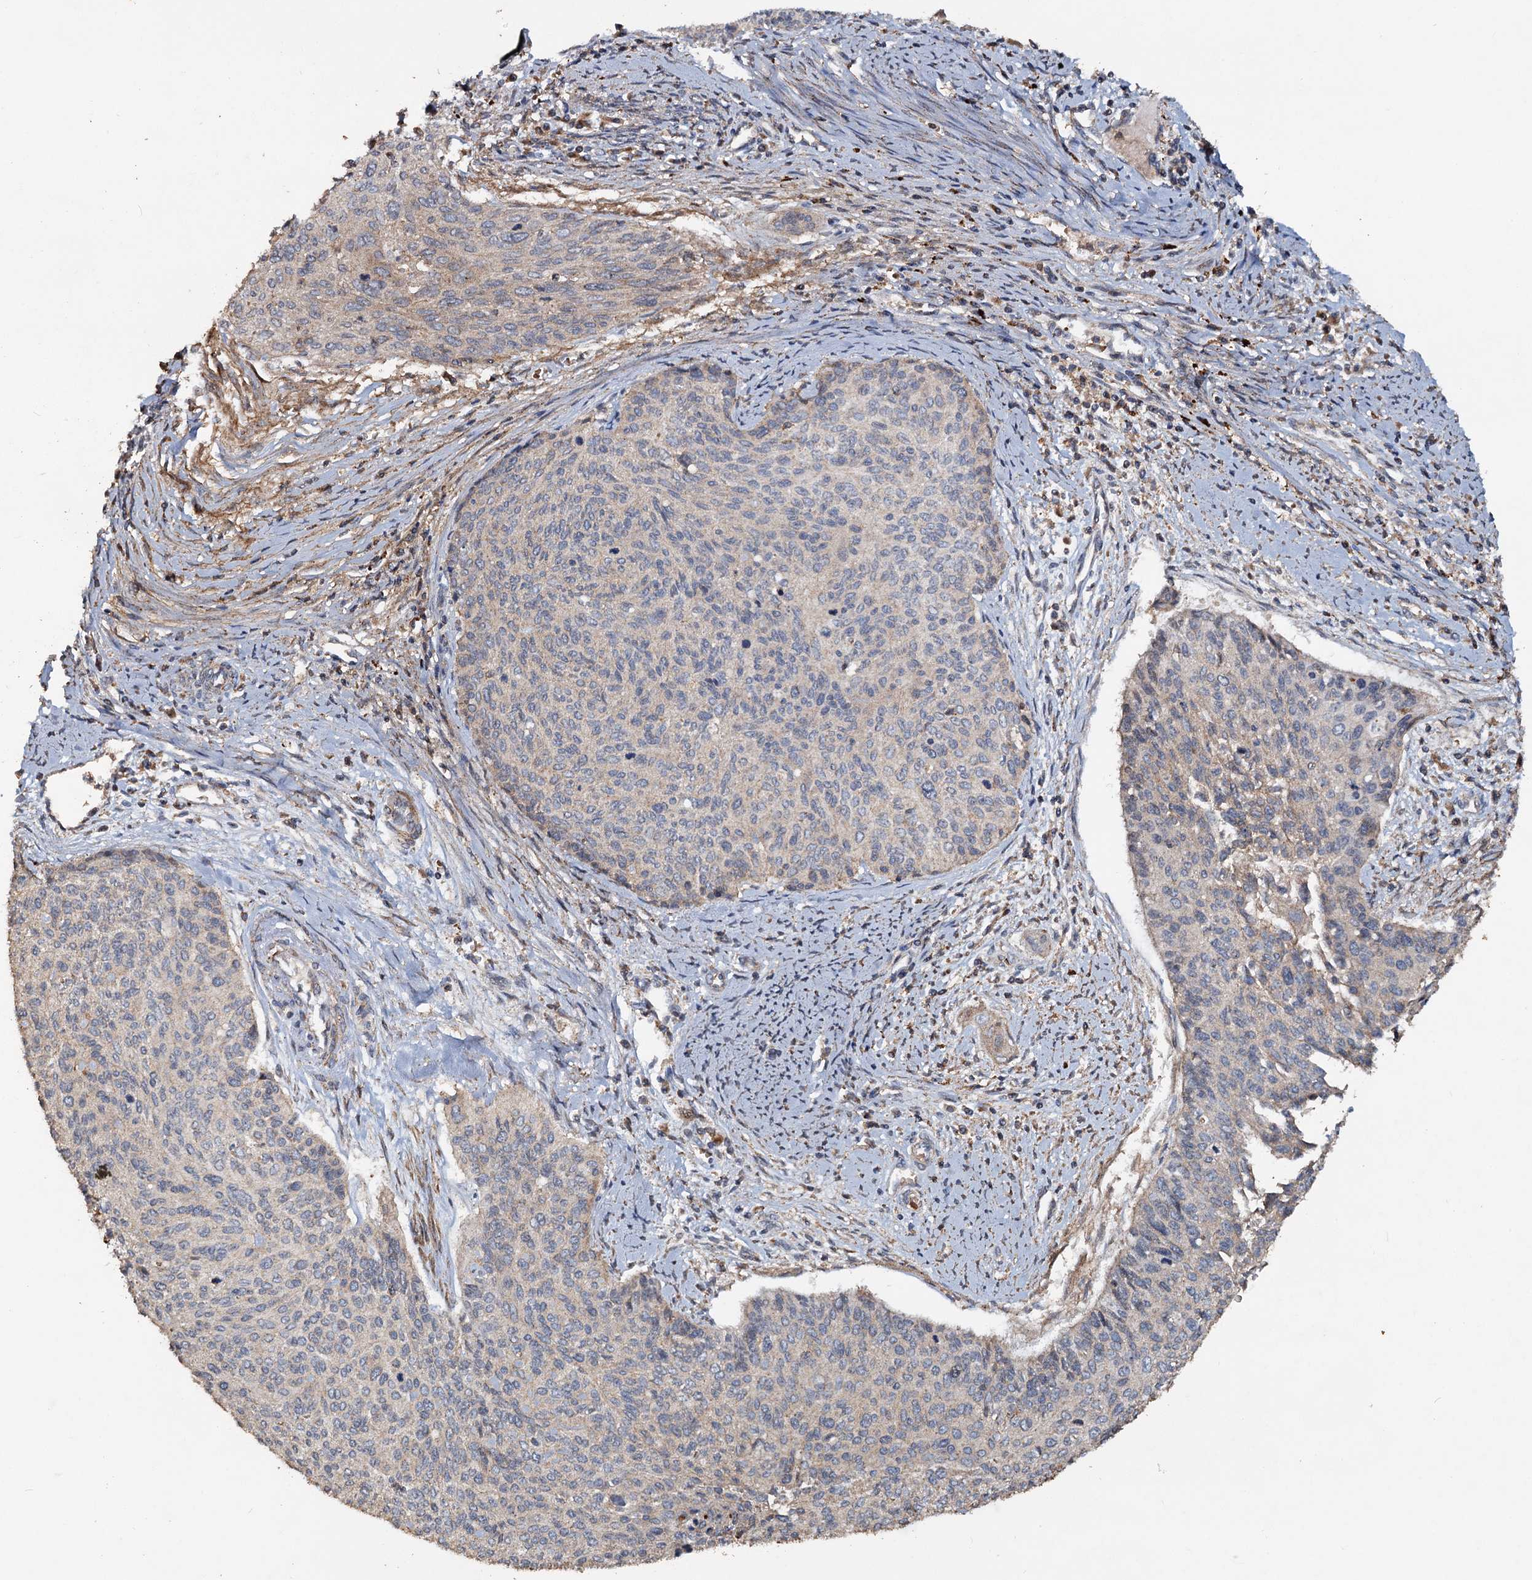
{"staining": {"intensity": "weak", "quantity": "<25%", "location": "cytoplasmic/membranous"}, "tissue": "cervical cancer", "cell_type": "Tumor cells", "image_type": "cancer", "snomed": [{"axis": "morphology", "description": "Squamous cell carcinoma, NOS"}, {"axis": "topography", "description": "Cervix"}], "caption": "The histopathology image exhibits no significant staining in tumor cells of squamous cell carcinoma (cervical). (Stains: DAB immunohistochemistry with hematoxylin counter stain, Microscopy: brightfield microscopy at high magnification).", "gene": "NOTCH2NLA", "patient": {"sex": "female", "age": 55}}